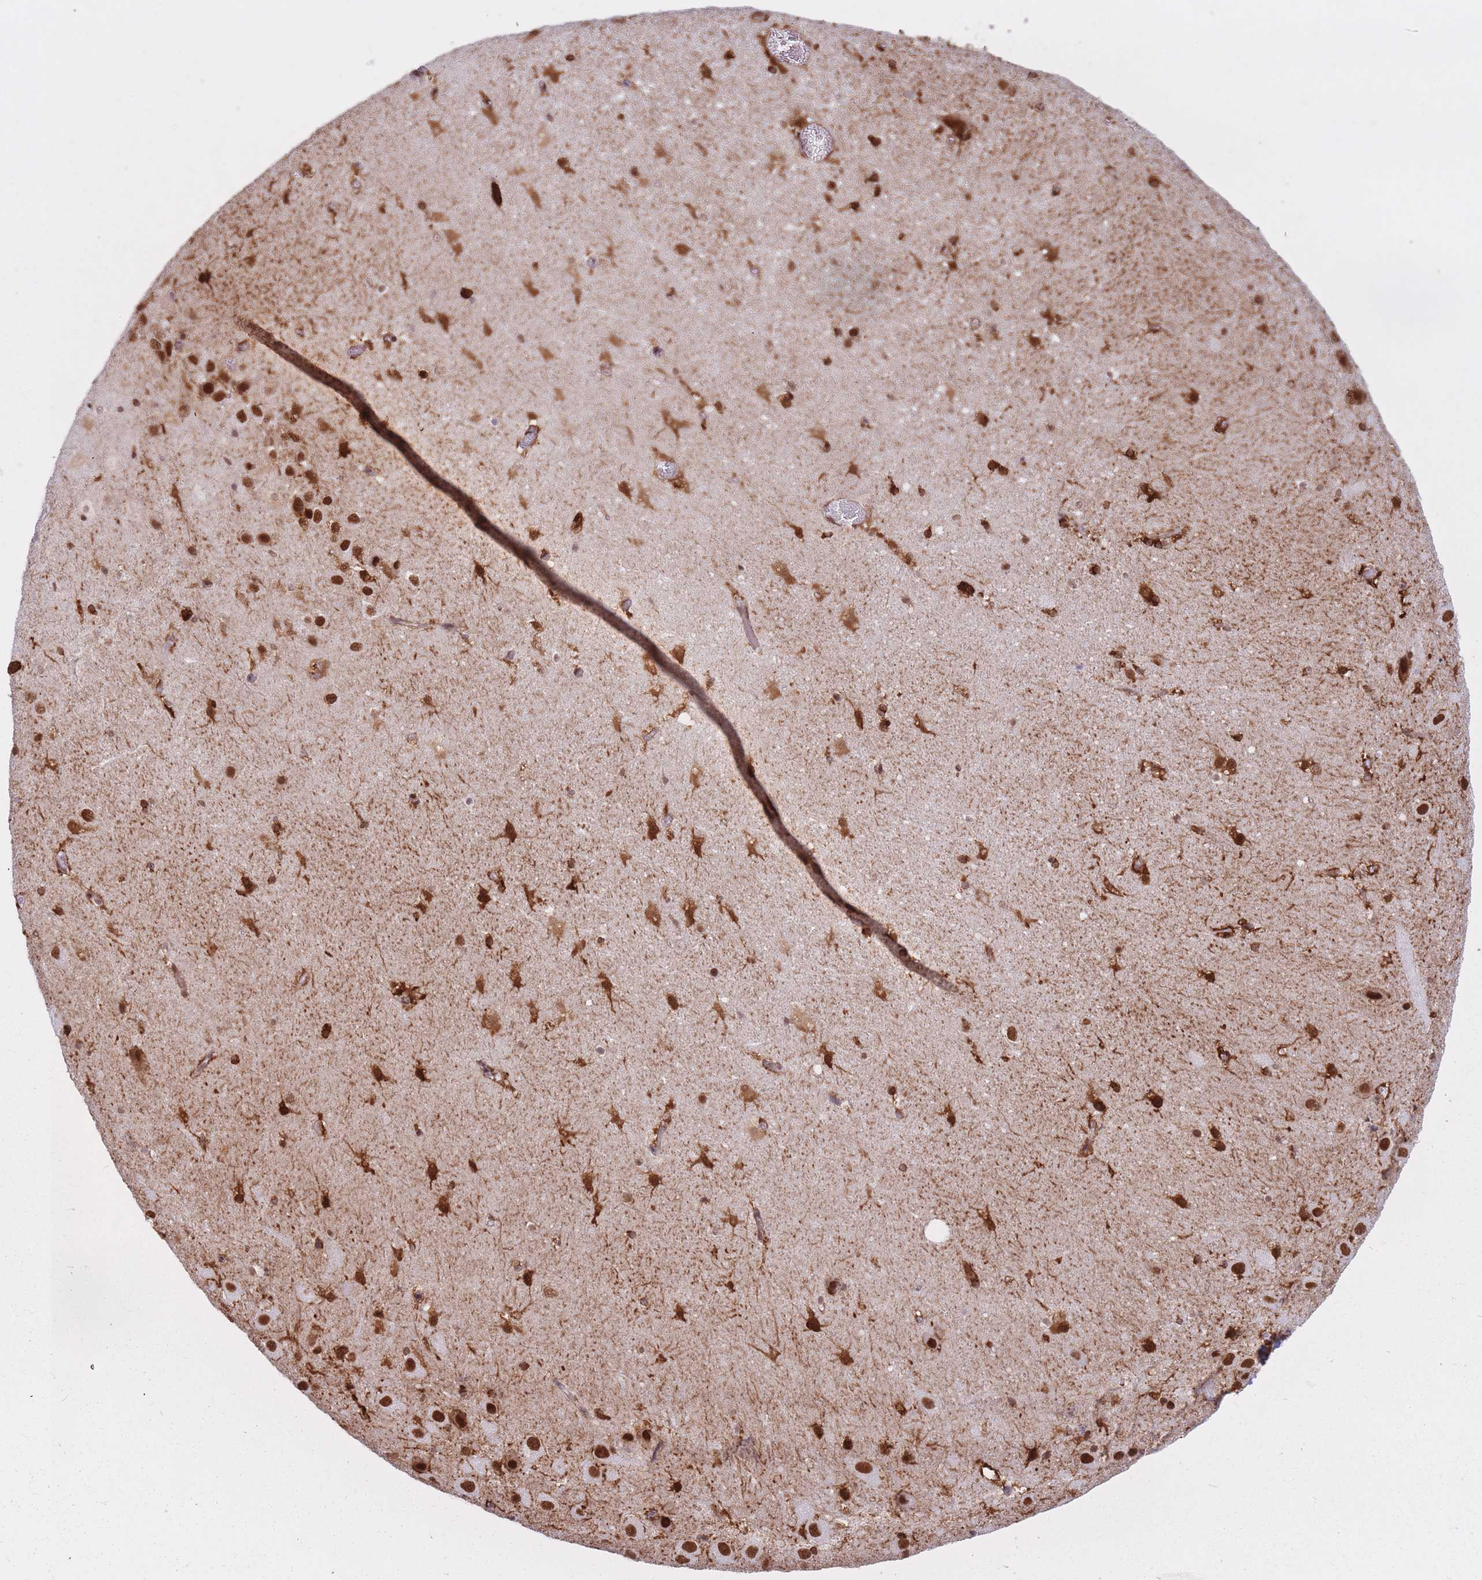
{"staining": {"intensity": "strong", "quantity": ">75%", "location": "cytoplasmic/membranous,nuclear"}, "tissue": "hippocampus", "cell_type": "Glial cells", "image_type": "normal", "snomed": [{"axis": "morphology", "description": "Normal tissue, NOS"}, {"axis": "topography", "description": "Hippocampus"}], "caption": "Protein staining of benign hippocampus reveals strong cytoplasmic/membranous,nuclear staining in about >75% of glial cells.", "gene": "HNRNPUL1", "patient": {"sex": "male", "age": 37}}